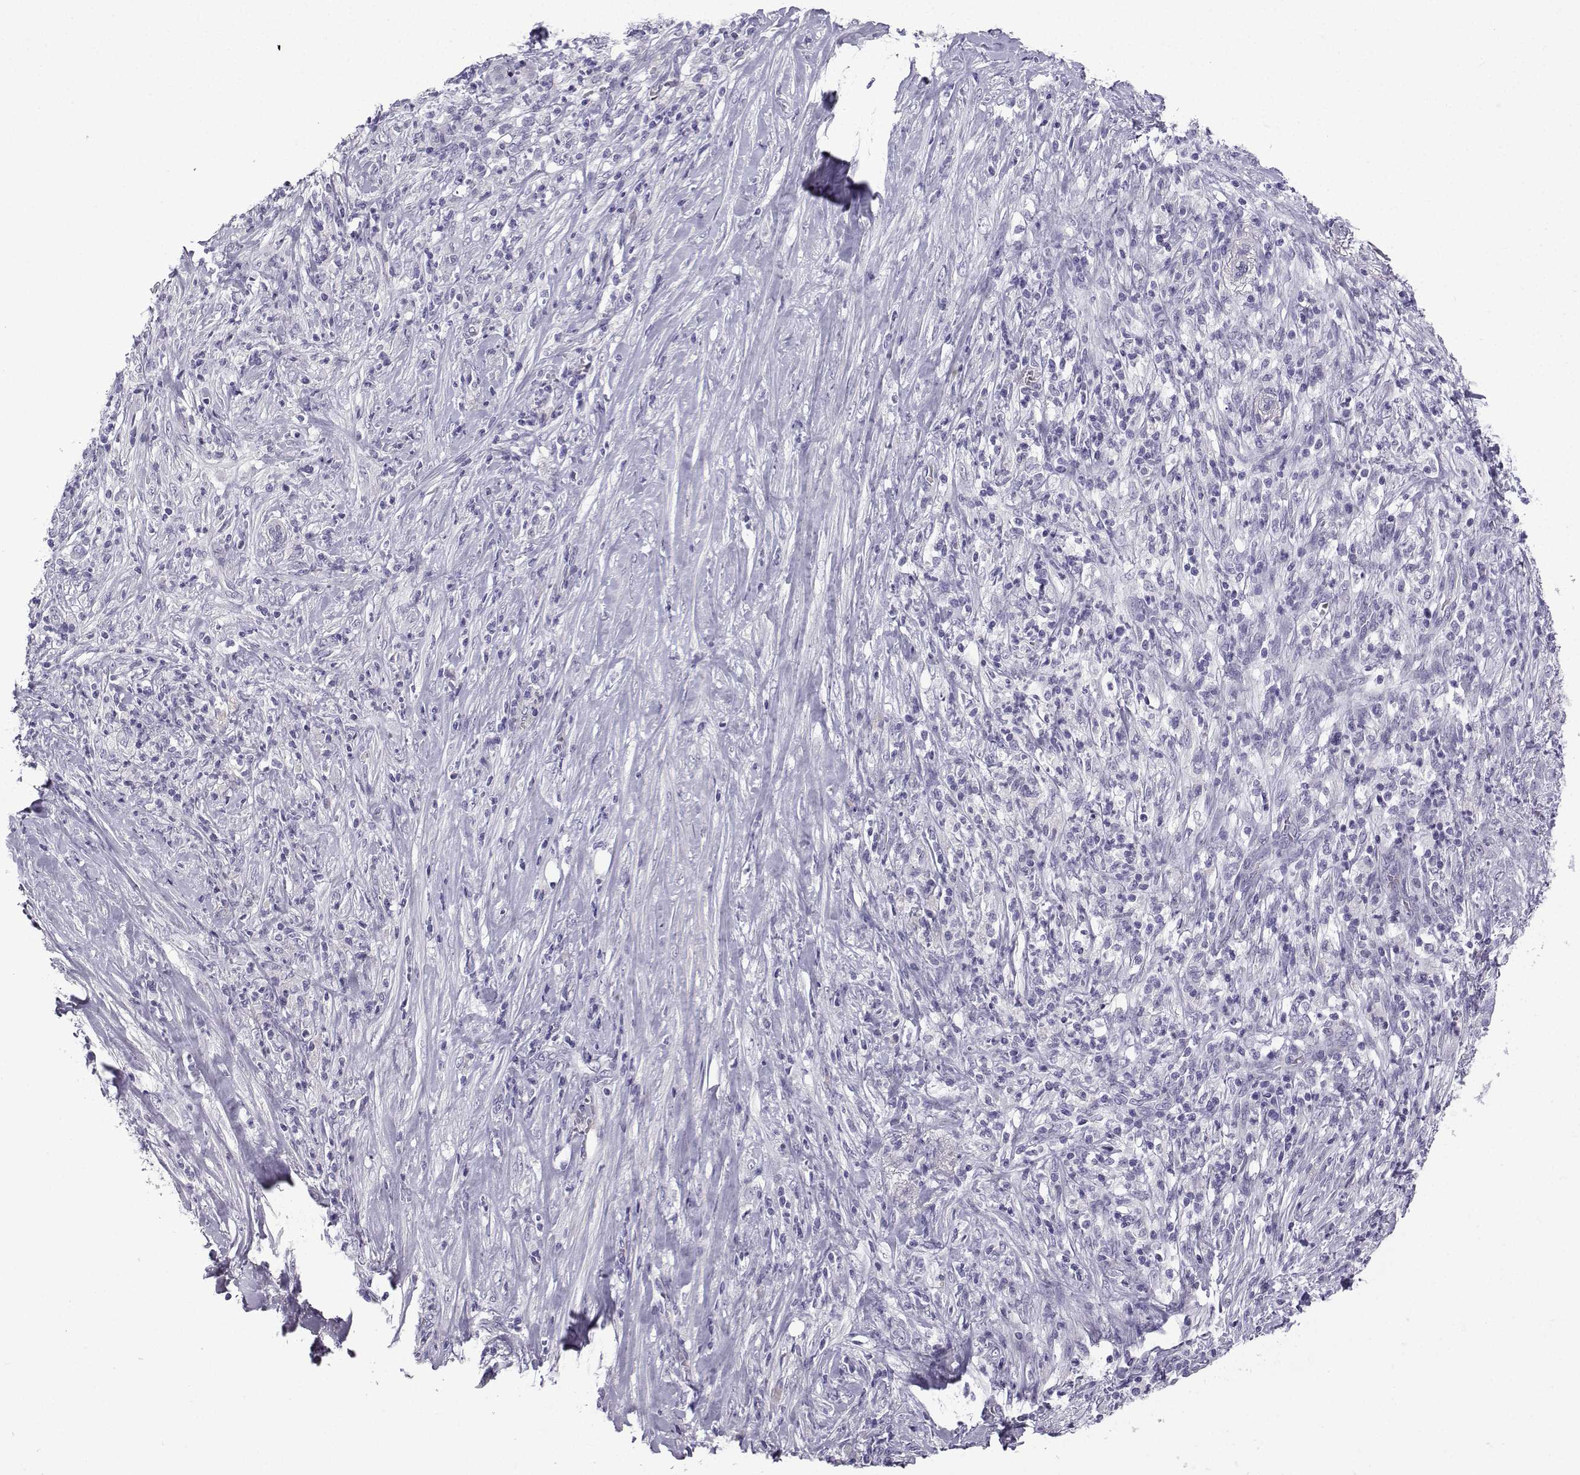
{"staining": {"intensity": "negative", "quantity": "none", "location": "none"}, "tissue": "pancreatic cancer", "cell_type": "Tumor cells", "image_type": "cancer", "snomed": [{"axis": "morphology", "description": "Adenocarcinoma, NOS"}, {"axis": "topography", "description": "Pancreas"}], "caption": "High magnification brightfield microscopy of pancreatic adenocarcinoma stained with DAB (brown) and counterstained with hematoxylin (blue): tumor cells show no significant expression. (Brightfield microscopy of DAB (3,3'-diaminobenzidine) IHC at high magnification).", "gene": "CFAP53", "patient": {"sex": "male", "age": 57}}